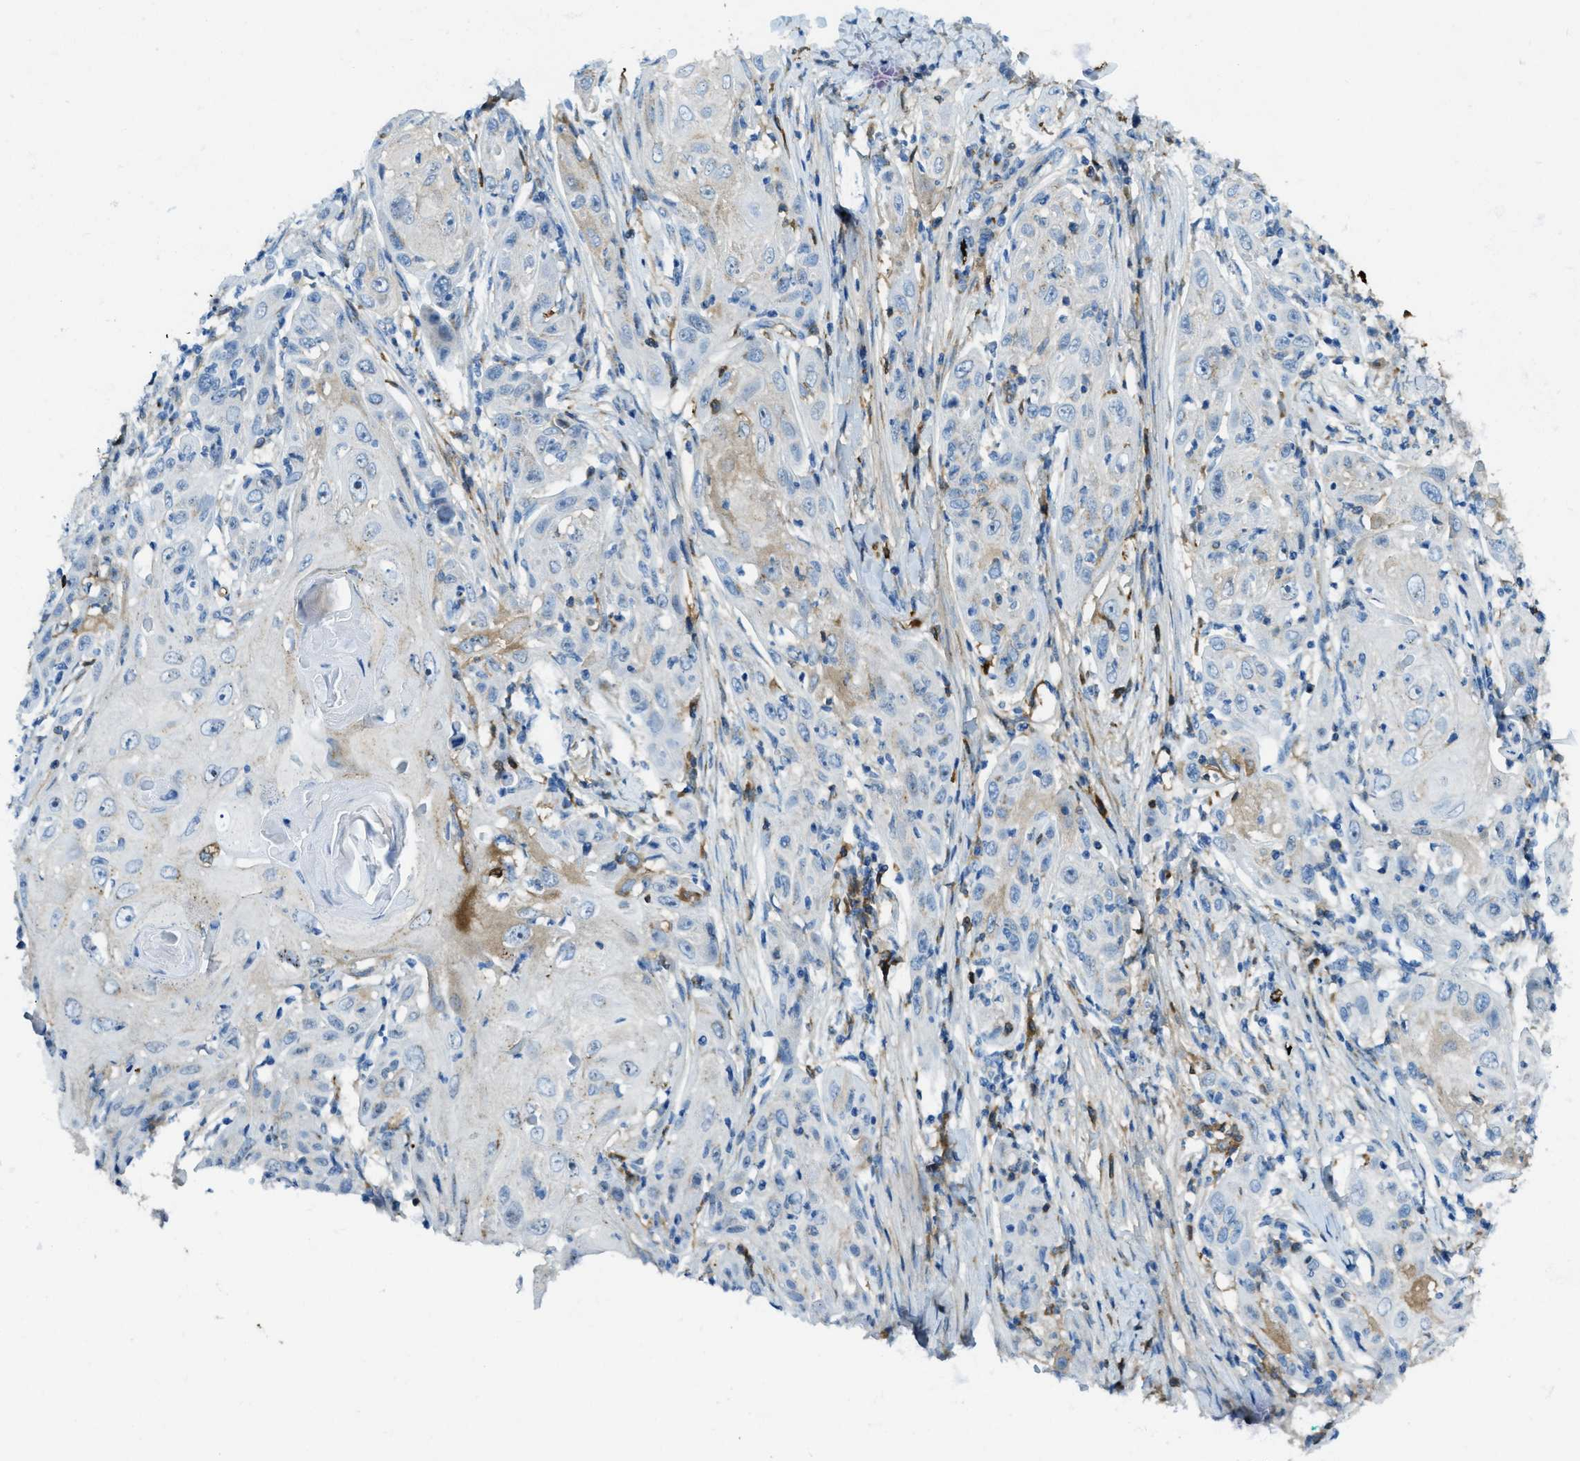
{"staining": {"intensity": "negative", "quantity": "none", "location": "none"}, "tissue": "skin cancer", "cell_type": "Tumor cells", "image_type": "cancer", "snomed": [{"axis": "morphology", "description": "Squamous cell carcinoma, NOS"}, {"axis": "topography", "description": "Skin"}], "caption": "There is no significant staining in tumor cells of skin squamous cell carcinoma.", "gene": "TRIM59", "patient": {"sex": "female", "age": 88}}